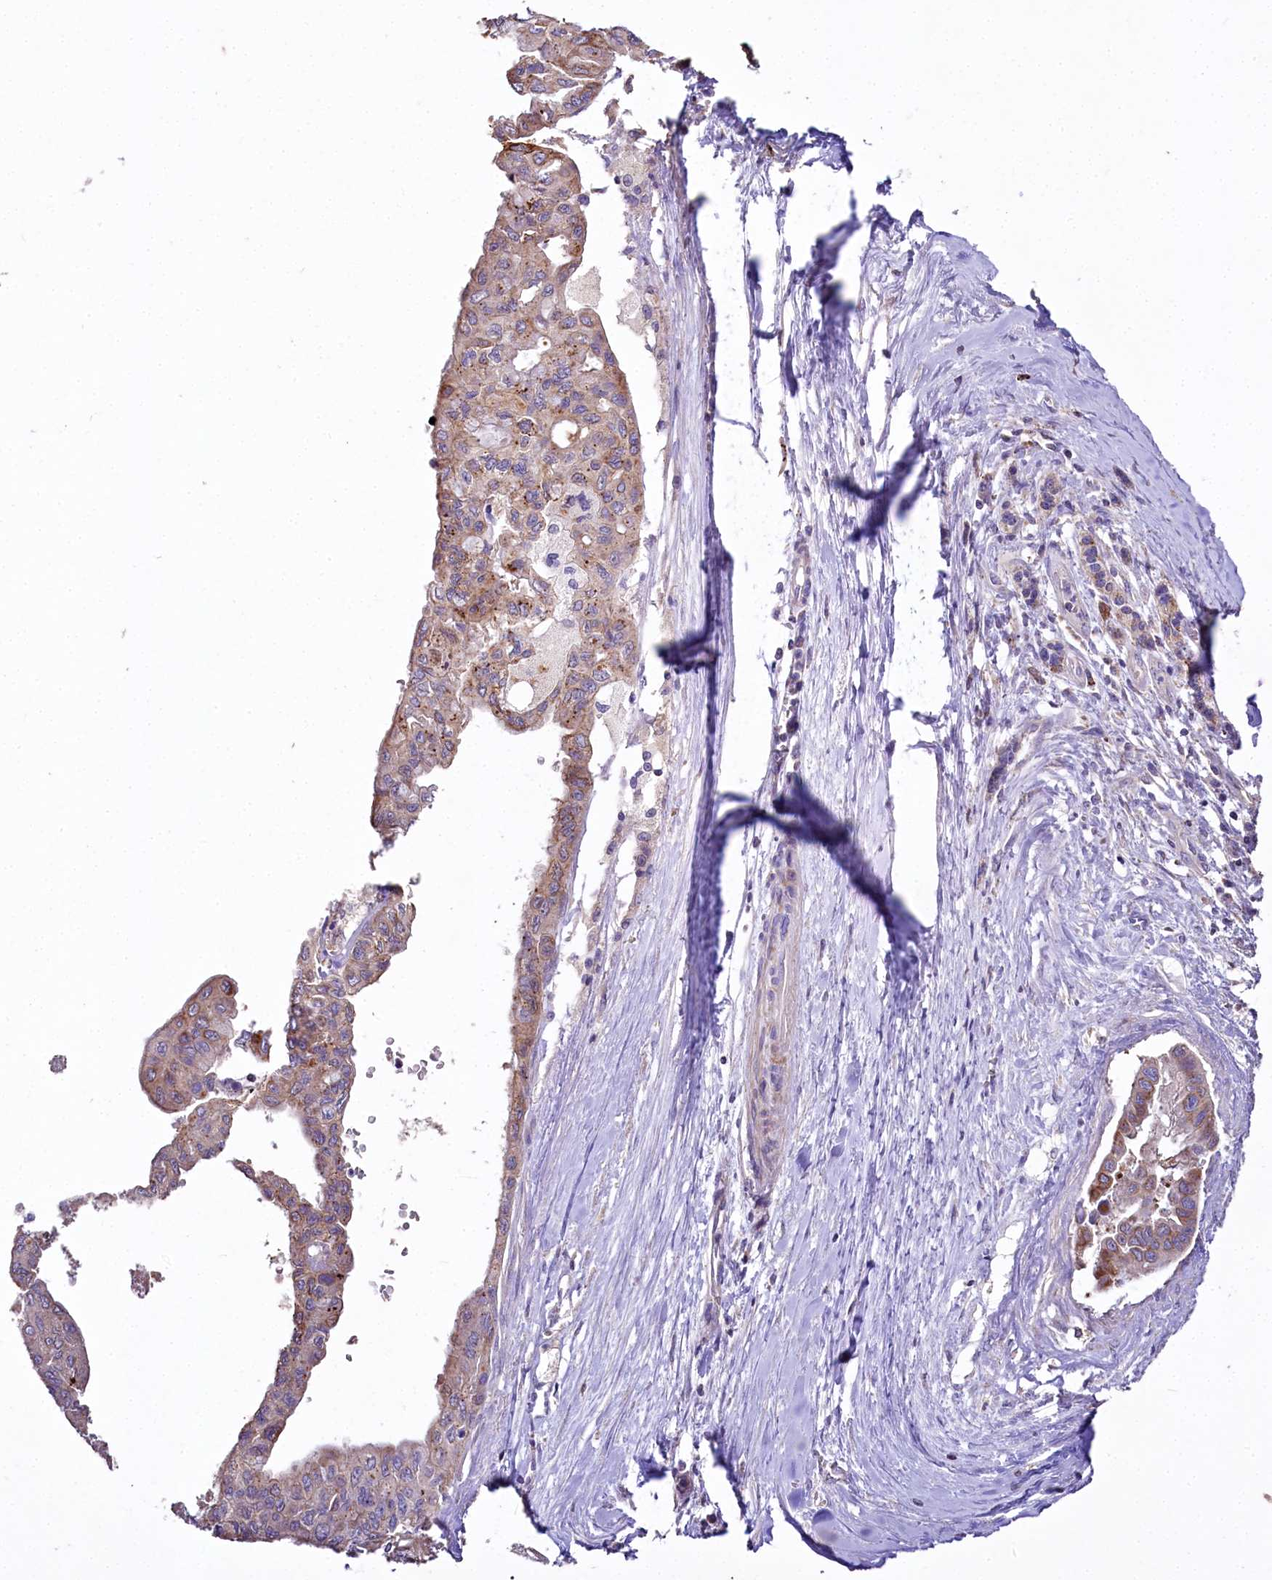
{"staining": {"intensity": "moderate", "quantity": "25%-75%", "location": "cytoplasmic/membranous"}, "tissue": "pancreatic cancer", "cell_type": "Tumor cells", "image_type": "cancer", "snomed": [{"axis": "morphology", "description": "Adenocarcinoma, NOS"}, {"axis": "topography", "description": "Pancreas"}], "caption": "An IHC photomicrograph of tumor tissue is shown. Protein staining in brown labels moderate cytoplasmic/membranous positivity in pancreatic cancer within tumor cells. (Brightfield microscopy of DAB IHC at high magnification).", "gene": "PTER", "patient": {"sex": "male", "age": 51}}